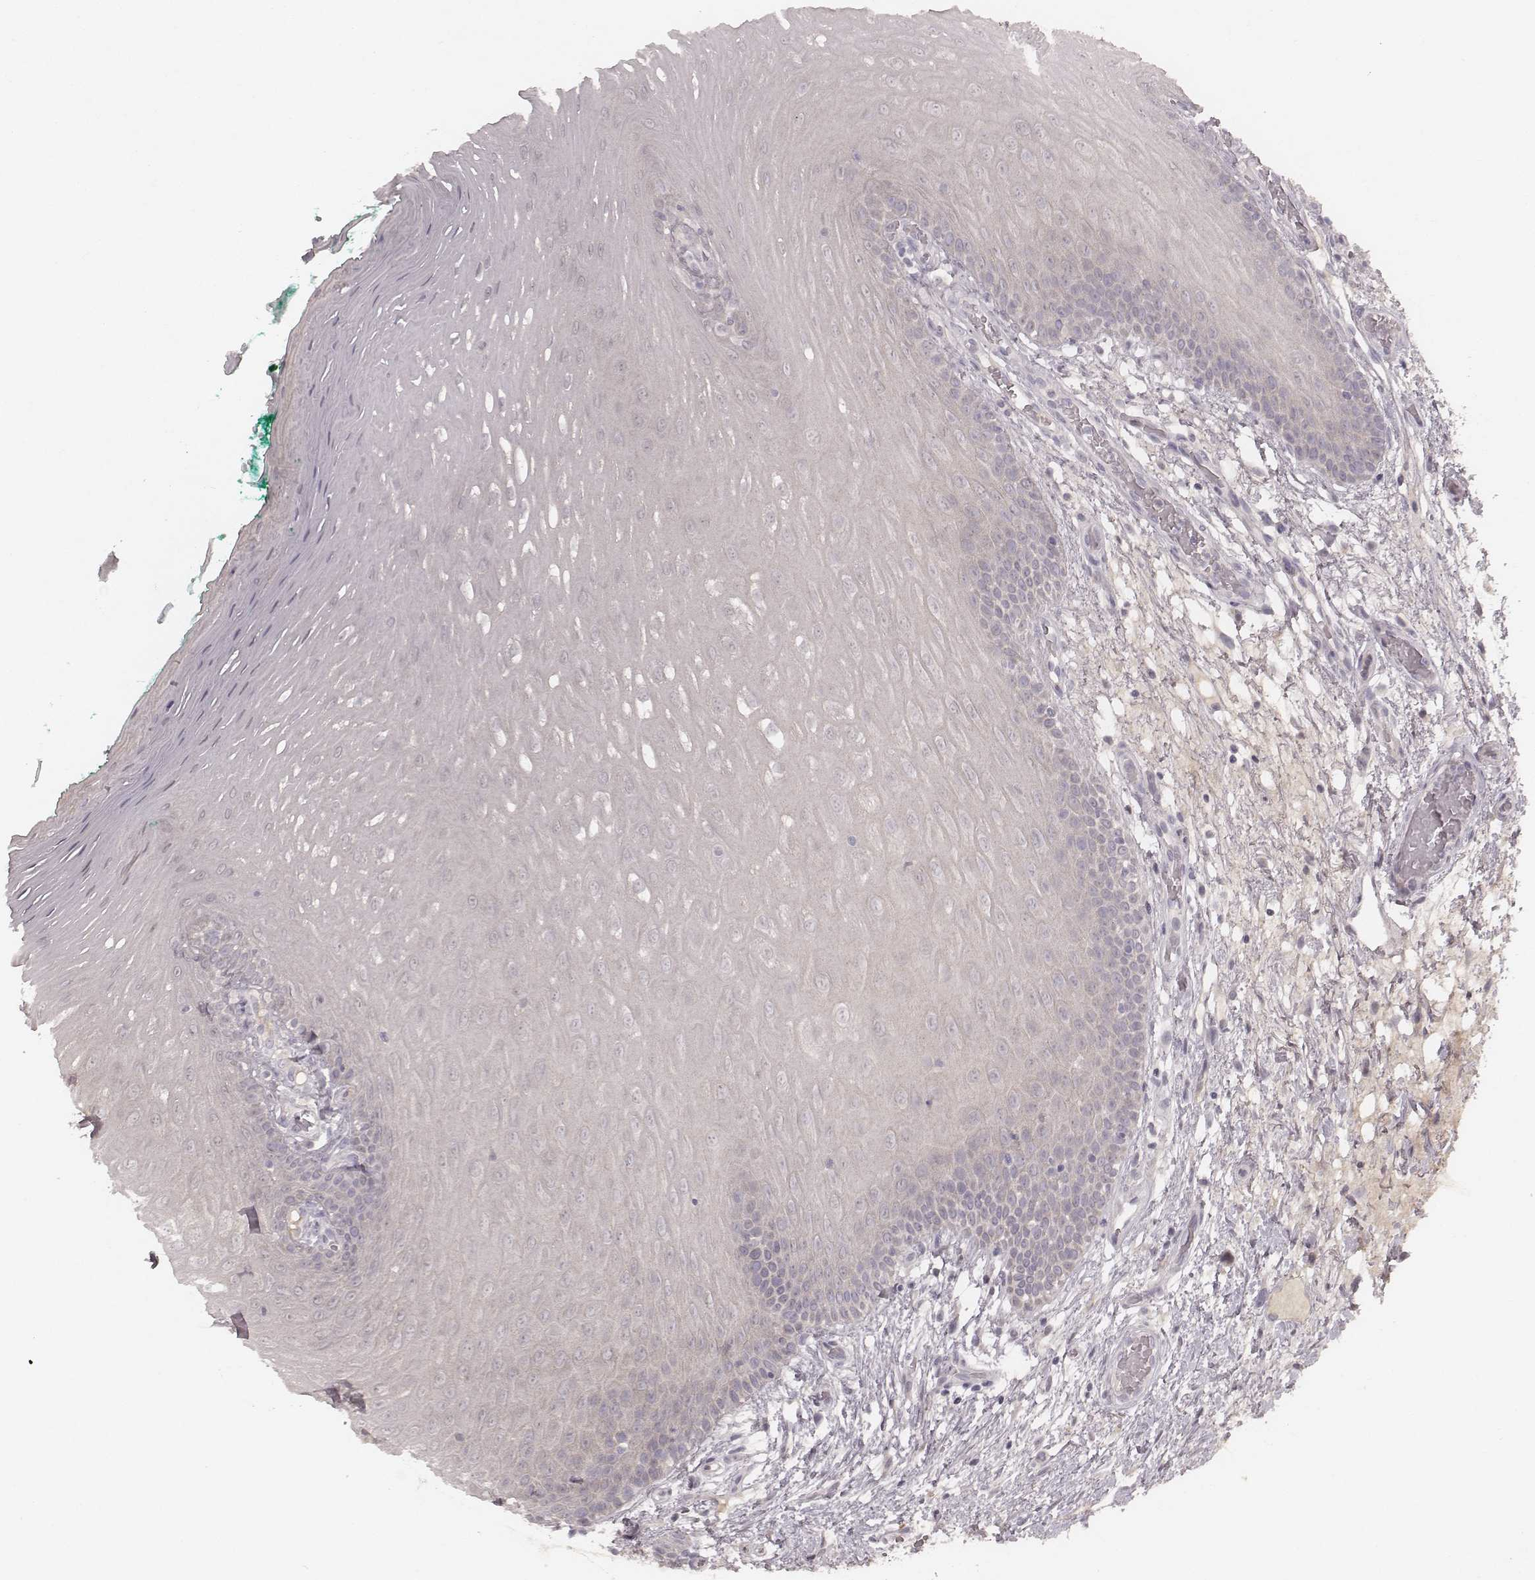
{"staining": {"intensity": "negative", "quantity": "none", "location": "none"}, "tissue": "oral mucosa", "cell_type": "Squamous epithelial cells", "image_type": "normal", "snomed": [{"axis": "morphology", "description": "Normal tissue, NOS"}, {"axis": "morphology", "description": "Squamous cell carcinoma, NOS"}, {"axis": "topography", "description": "Oral tissue"}, {"axis": "topography", "description": "Head-Neck"}], "caption": "Oral mucosa was stained to show a protein in brown. There is no significant positivity in squamous epithelial cells. Nuclei are stained in blue.", "gene": "FAM13B", "patient": {"sex": "male", "age": 78}}